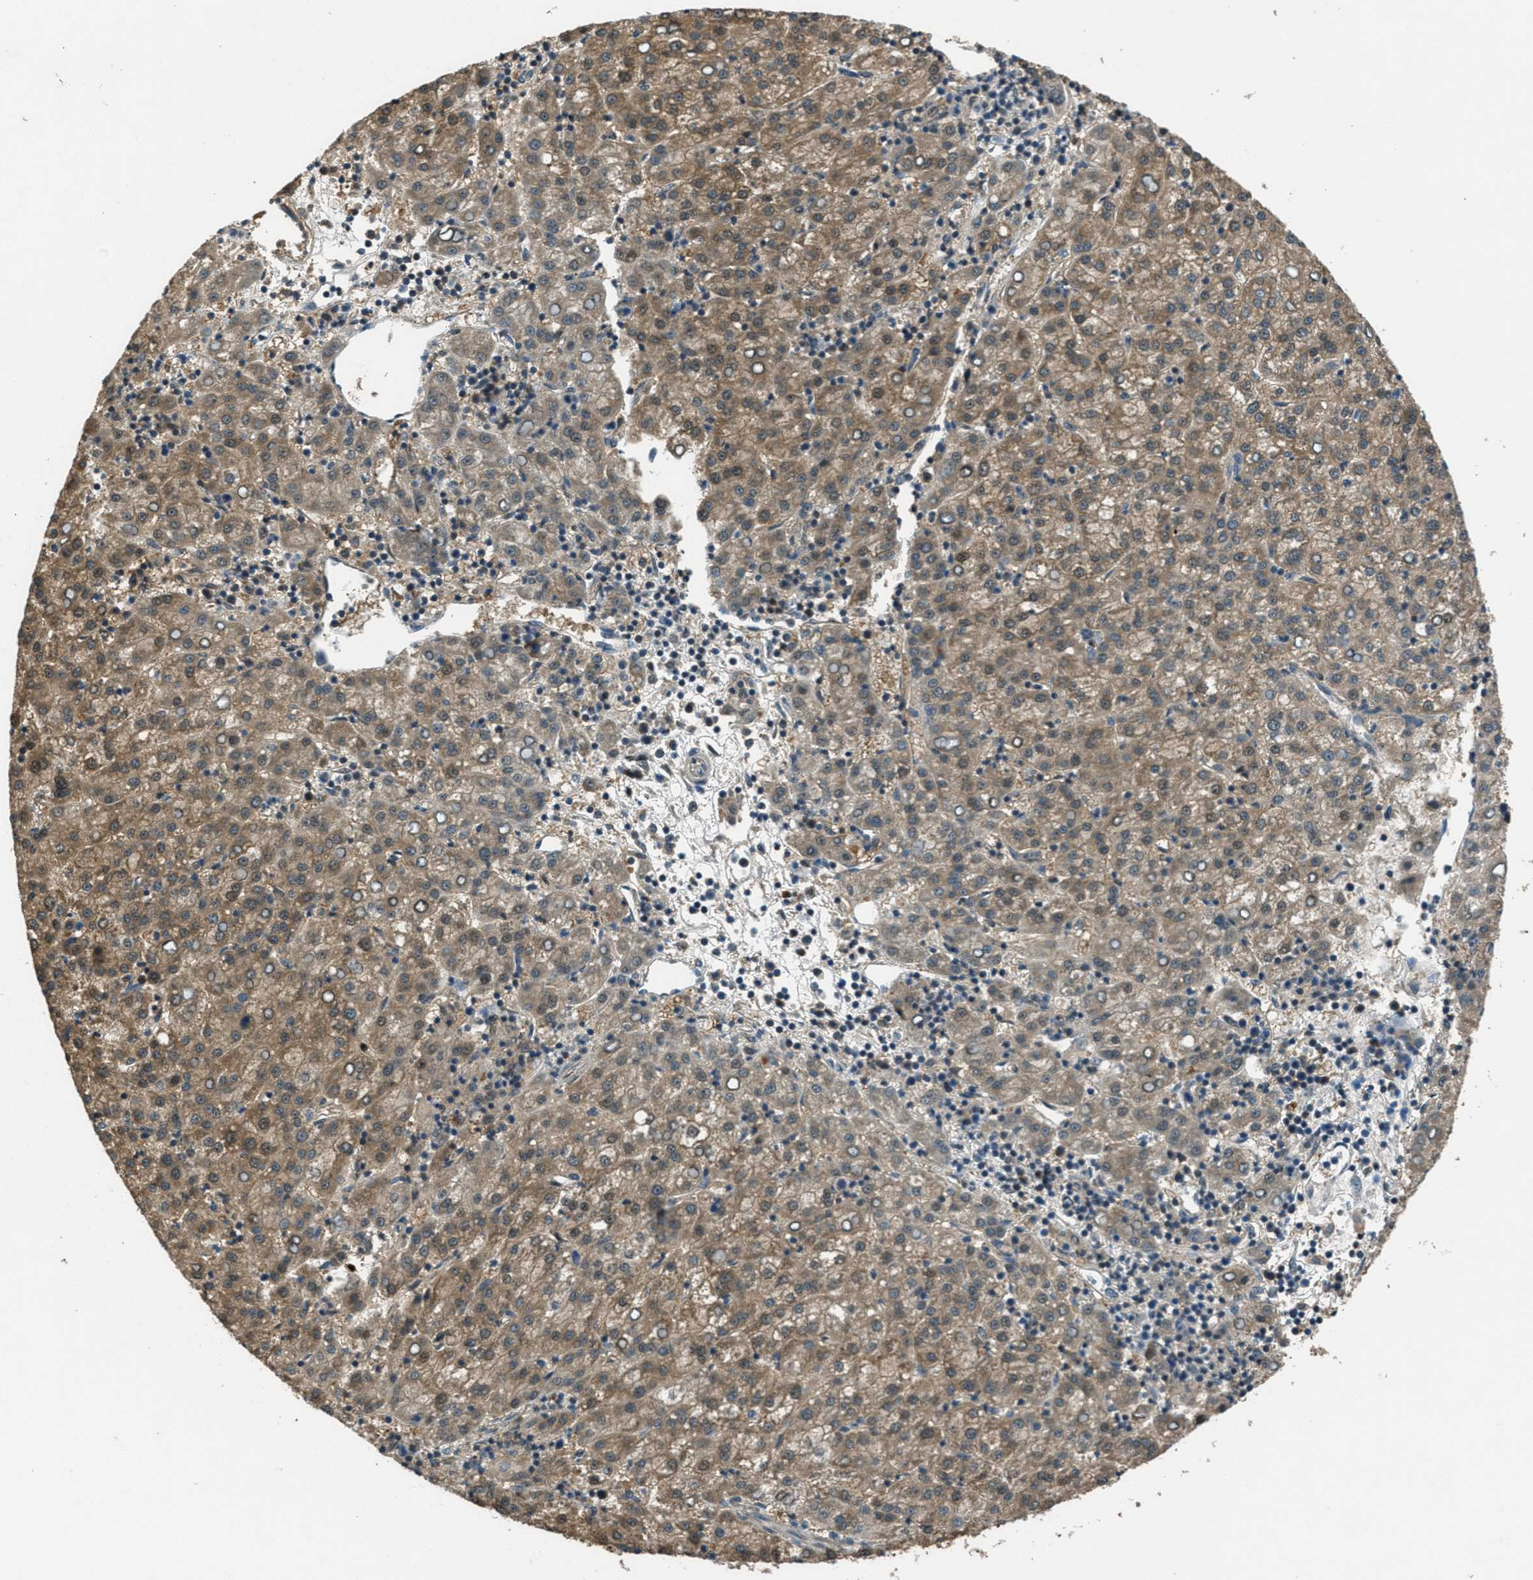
{"staining": {"intensity": "moderate", "quantity": ">75%", "location": "cytoplasmic/membranous"}, "tissue": "liver cancer", "cell_type": "Tumor cells", "image_type": "cancer", "snomed": [{"axis": "morphology", "description": "Carcinoma, Hepatocellular, NOS"}, {"axis": "topography", "description": "Liver"}], "caption": "Immunohistochemical staining of hepatocellular carcinoma (liver) reveals medium levels of moderate cytoplasmic/membranous protein expression in approximately >75% of tumor cells.", "gene": "DUSP6", "patient": {"sex": "female", "age": 58}}